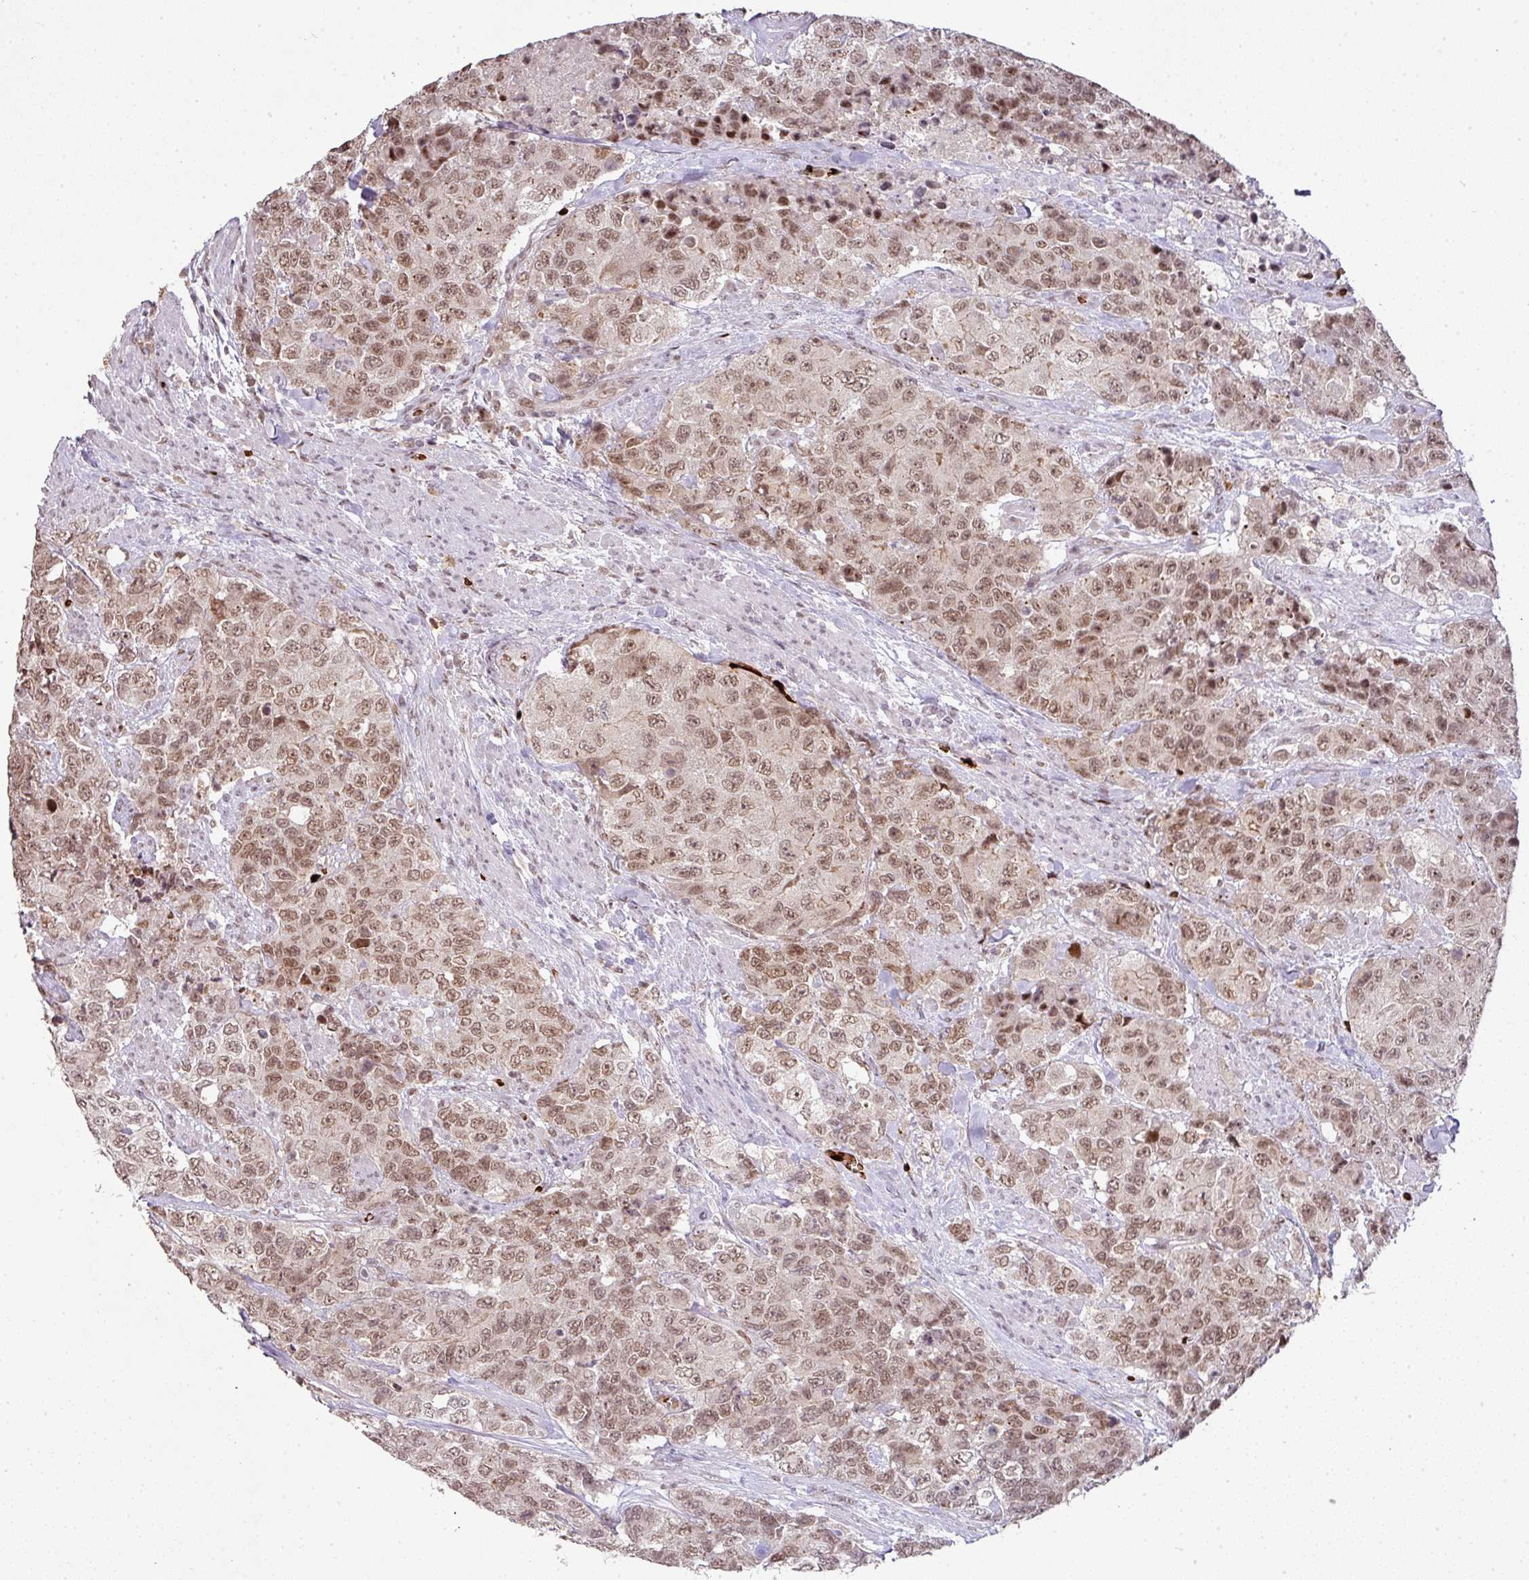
{"staining": {"intensity": "moderate", "quantity": ">75%", "location": "nuclear"}, "tissue": "urothelial cancer", "cell_type": "Tumor cells", "image_type": "cancer", "snomed": [{"axis": "morphology", "description": "Urothelial carcinoma, High grade"}, {"axis": "topography", "description": "Urinary bladder"}], "caption": "IHC (DAB (3,3'-diaminobenzidine)) staining of human urothelial cancer displays moderate nuclear protein expression in about >75% of tumor cells.", "gene": "NEIL1", "patient": {"sex": "female", "age": 78}}